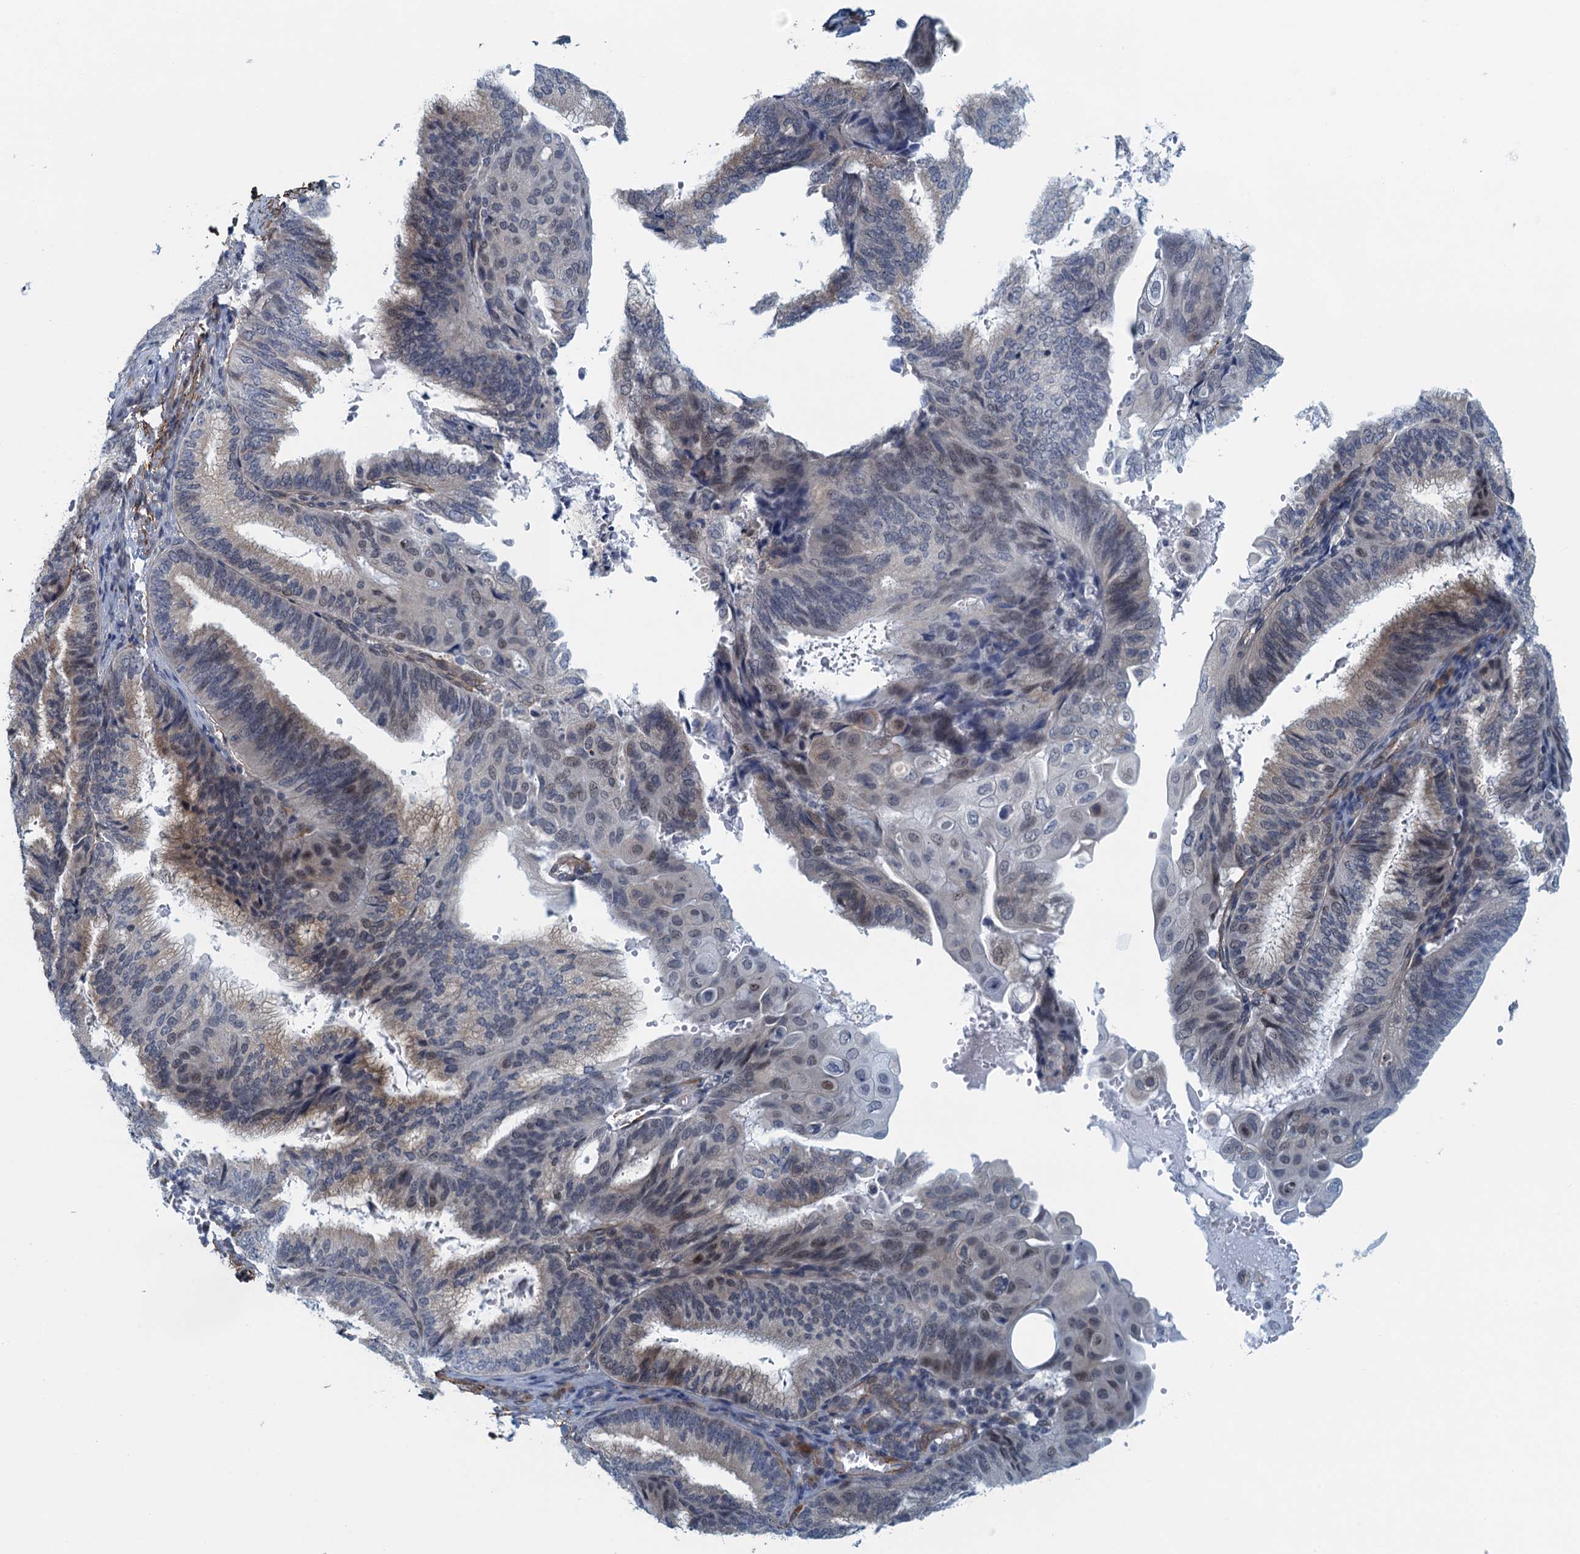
{"staining": {"intensity": "weak", "quantity": "<25%", "location": "cytoplasmic/membranous"}, "tissue": "endometrial cancer", "cell_type": "Tumor cells", "image_type": "cancer", "snomed": [{"axis": "morphology", "description": "Adenocarcinoma, NOS"}, {"axis": "topography", "description": "Endometrium"}], "caption": "The micrograph shows no staining of tumor cells in adenocarcinoma (endometrial).", "gene": "ALG2", "patient": {"sex": "female", "age": 49}}